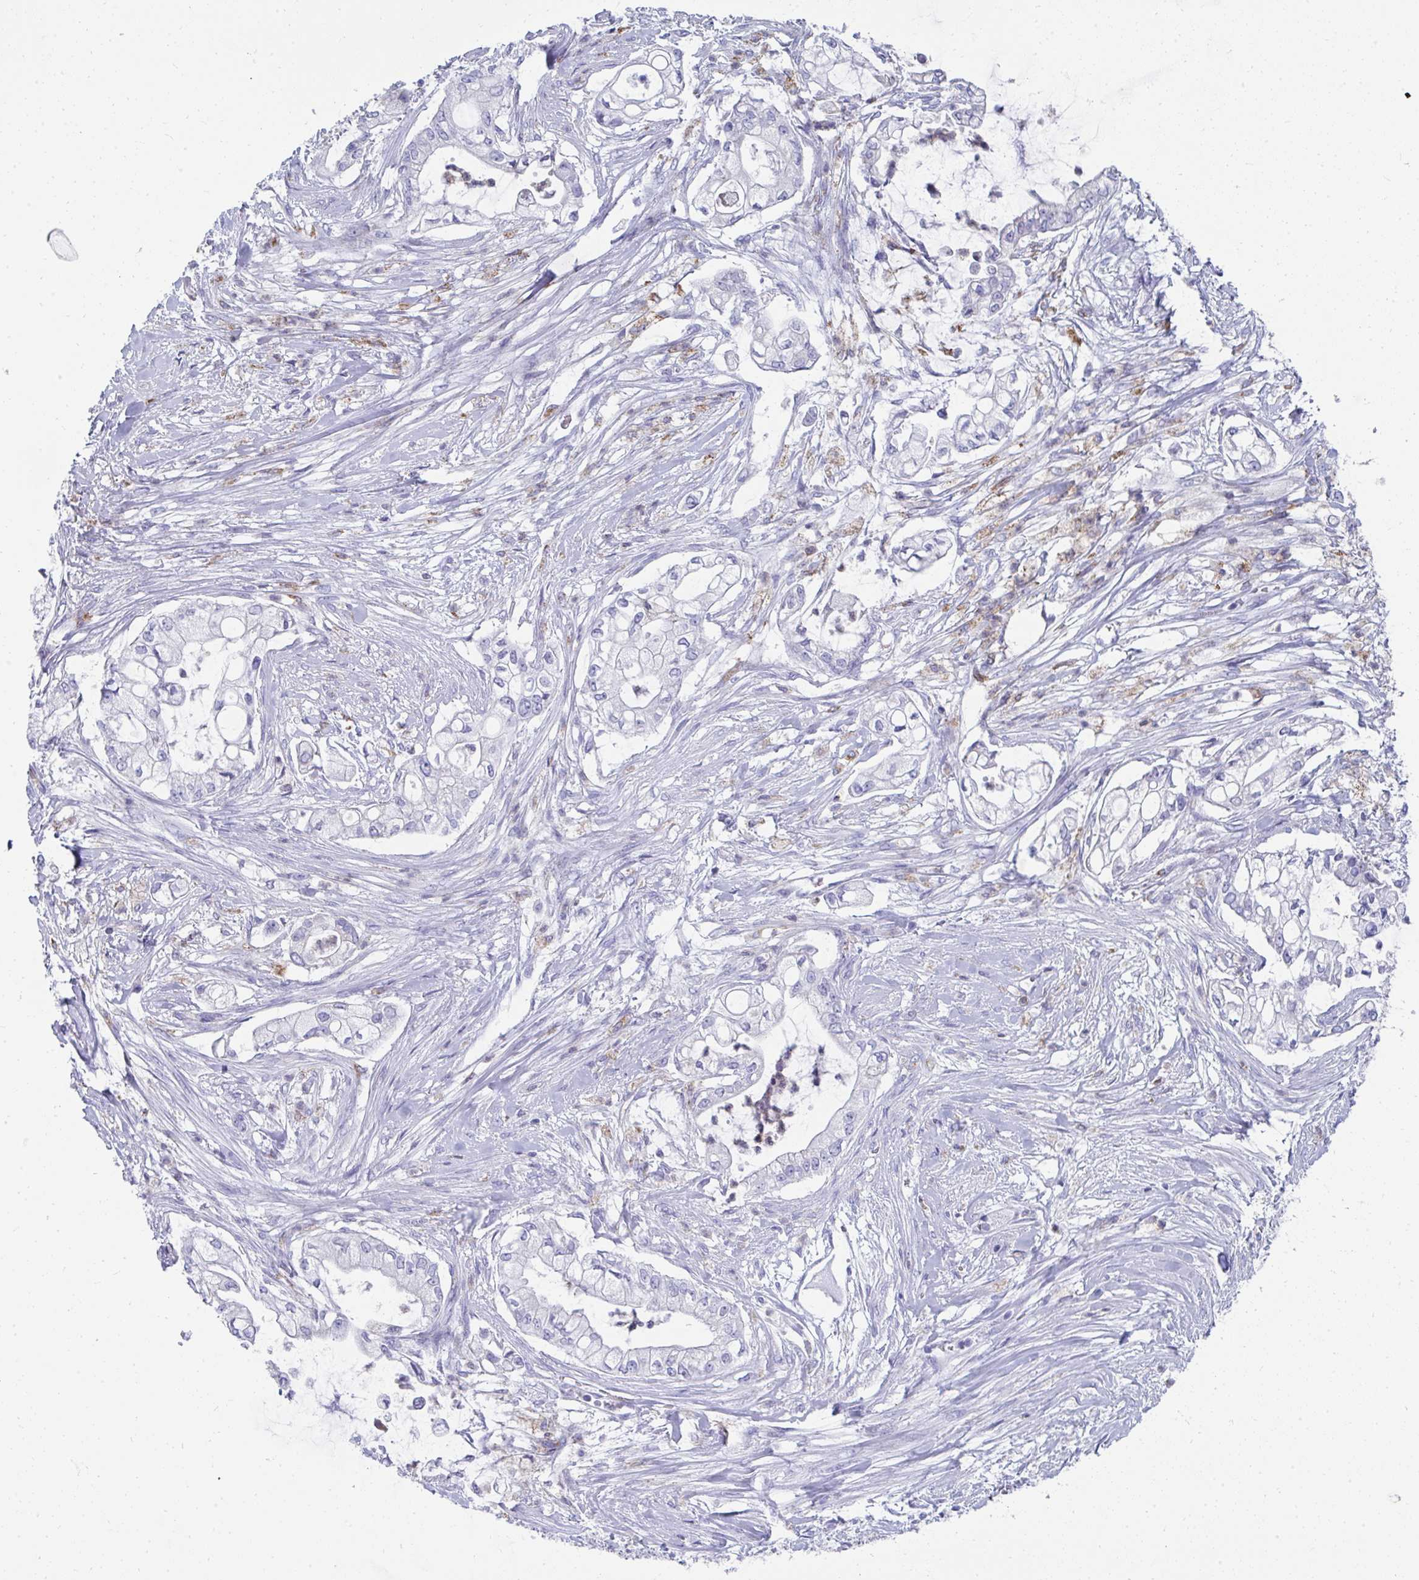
{"staining": {"intensity": "negative", "quantity": "none", "location": "none"}, "tissue": "pancreatic cancer", "cell_type": "Tumor cells", "image_type": "cancer", "snomed": [{"axis": "morphology", "description": "Adenocarcinoma, NOS"}, {"axis": "topography", "description": "Pancreas"}], "caption": "There is no significant staining in tumor cells of pancreatic cancer (adenocarcinoma). Nuclei are stained in blue.", "gene": "MGAM2", "patient": {"sex": "female", "age": 69}}